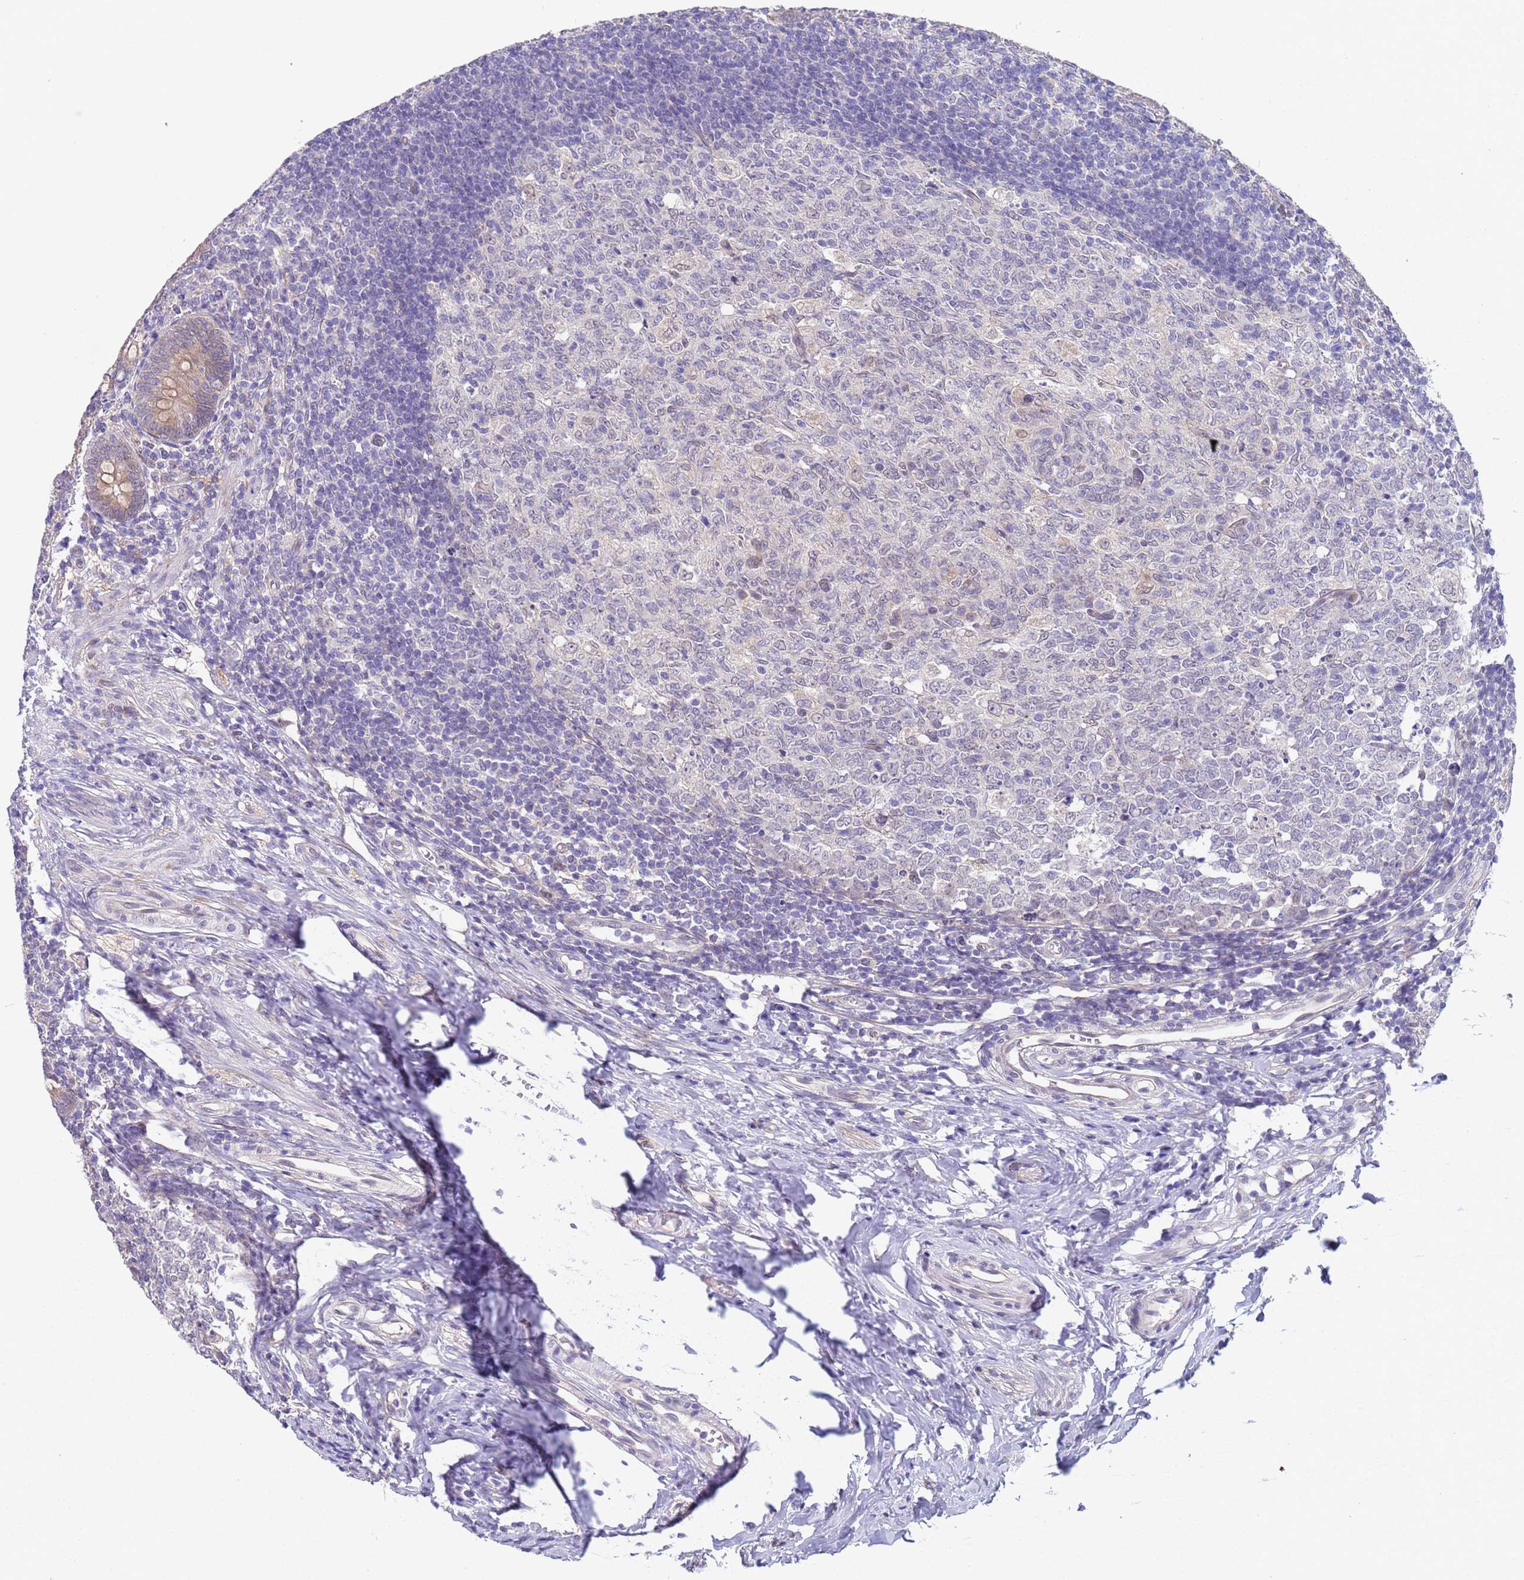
{"staining": {"intensity": "moderate", "quantity": ">75%", "location": "cytoplasmic/membranous"}, "tissue": "appendix", "cell_type": "Glandular cells", "image_type": "normal", "snomed": [{"axis": "morphology", "description": "Normal tissue, NOS"}, {"axis": "topography", "description": "Appendix"}], "caption": "This photomicrograph exhibits unremarkable appendix stained with immunohistochemistry (IHC) to label a protein in brown. The cytoplasmic/membranous of glandular cells show moderate positivity for the protein. Nuclei are counter-stained blue.", "gene": "TRMT10A", "patient": {"sex": "male", "age": 14}}